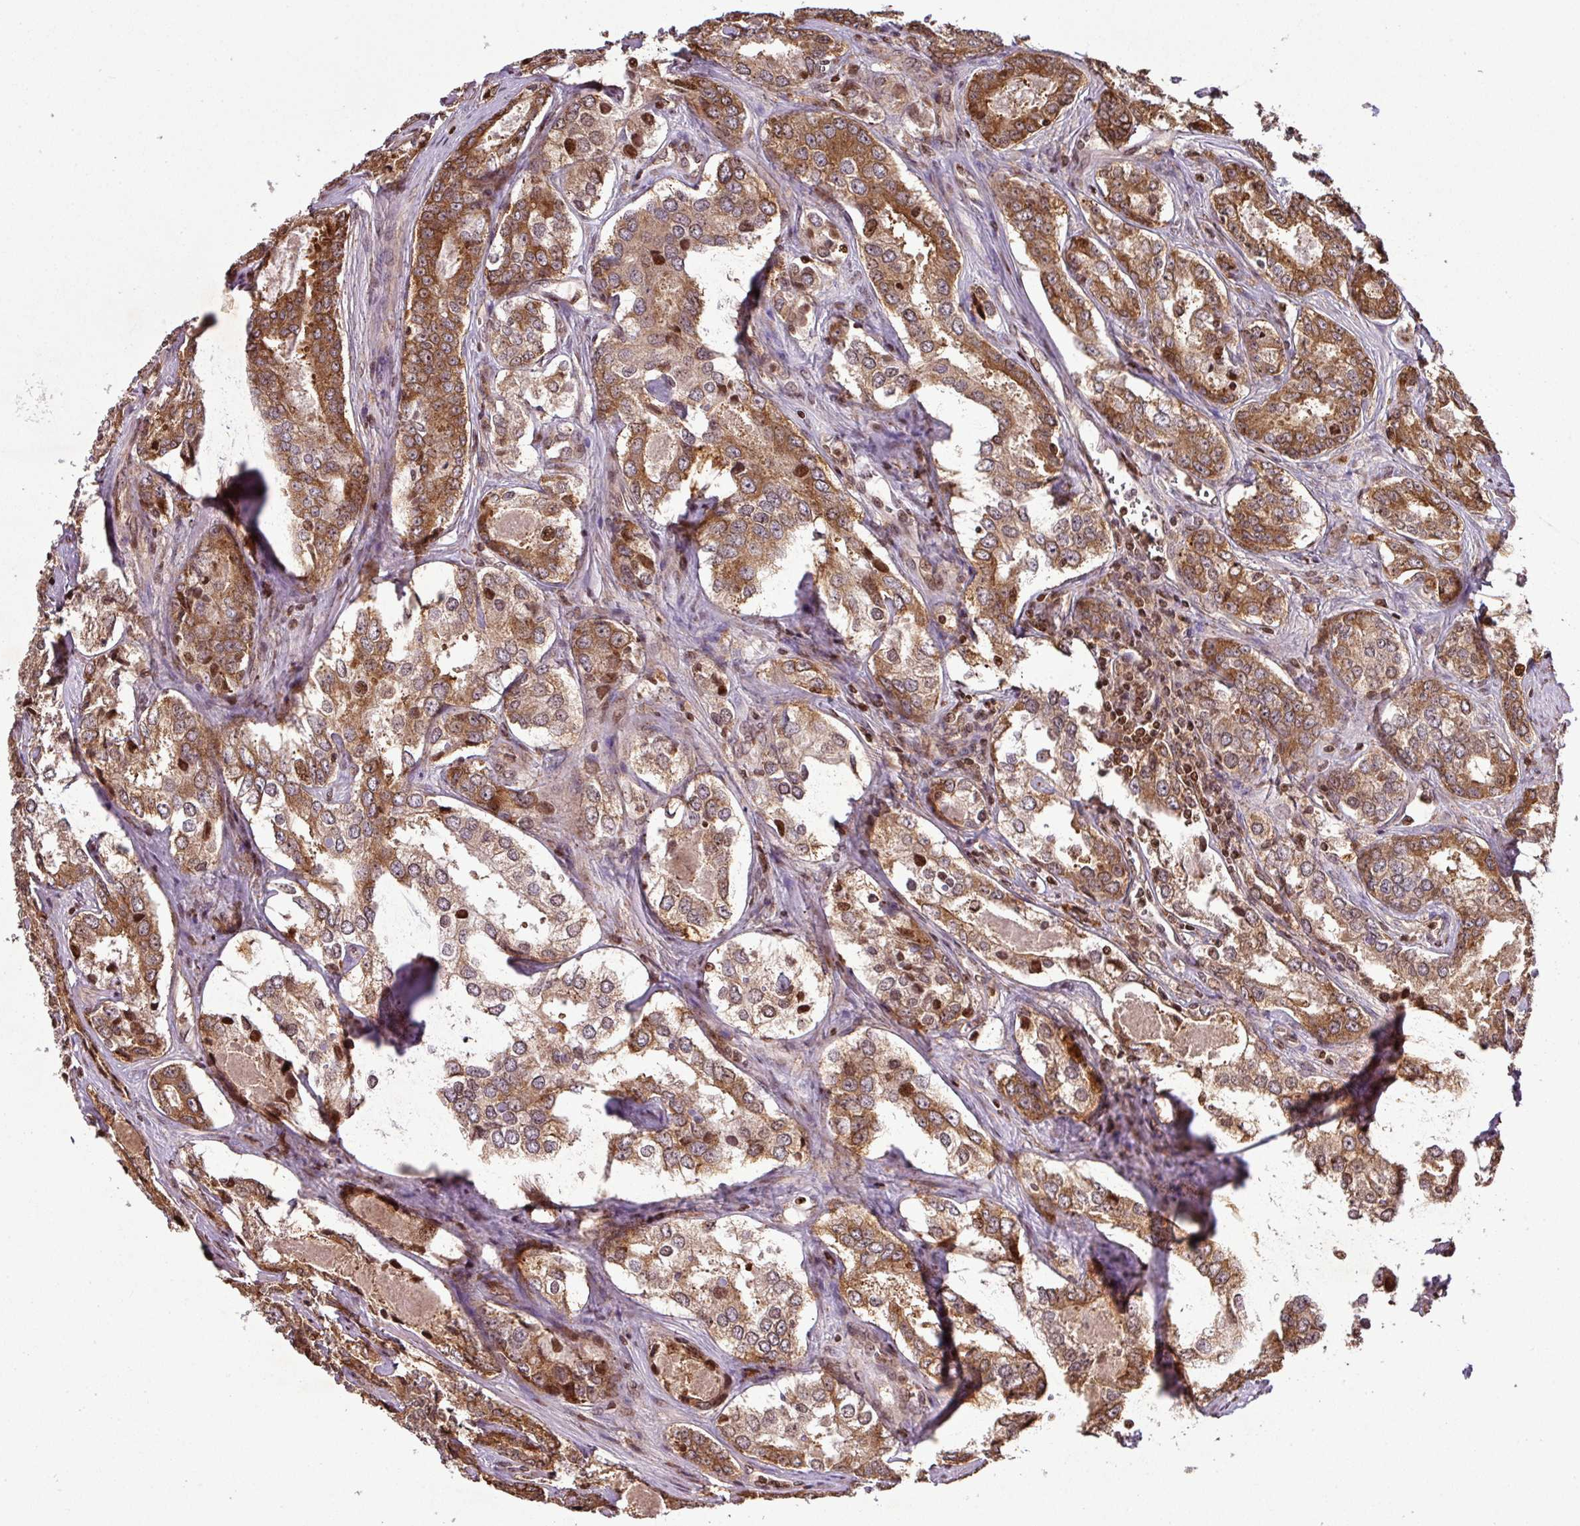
{"staining": {"intensity": "moderate", "quantity": ">75%", "location": "cytoplasmic/membranous,nuclear"}, "tissue": "prostate cancer", "cell_type": "Tumor cells", "image_type": "cancer", "snomed": [{"axis": "morphology", "description": "Adenocarcinoma, Low grade"}, {"axis": "topography", "description": "Prostate"}], "caption": "Tumor cells reveal medium levels of moderate cytoplasmic/membranous and nuclear expression in approximately >75% of cells in human prostate cancer (low-grade adenocarcinoma).", "gene": "LRRC74B", "patient": {"sex": "male", "age": 68}}